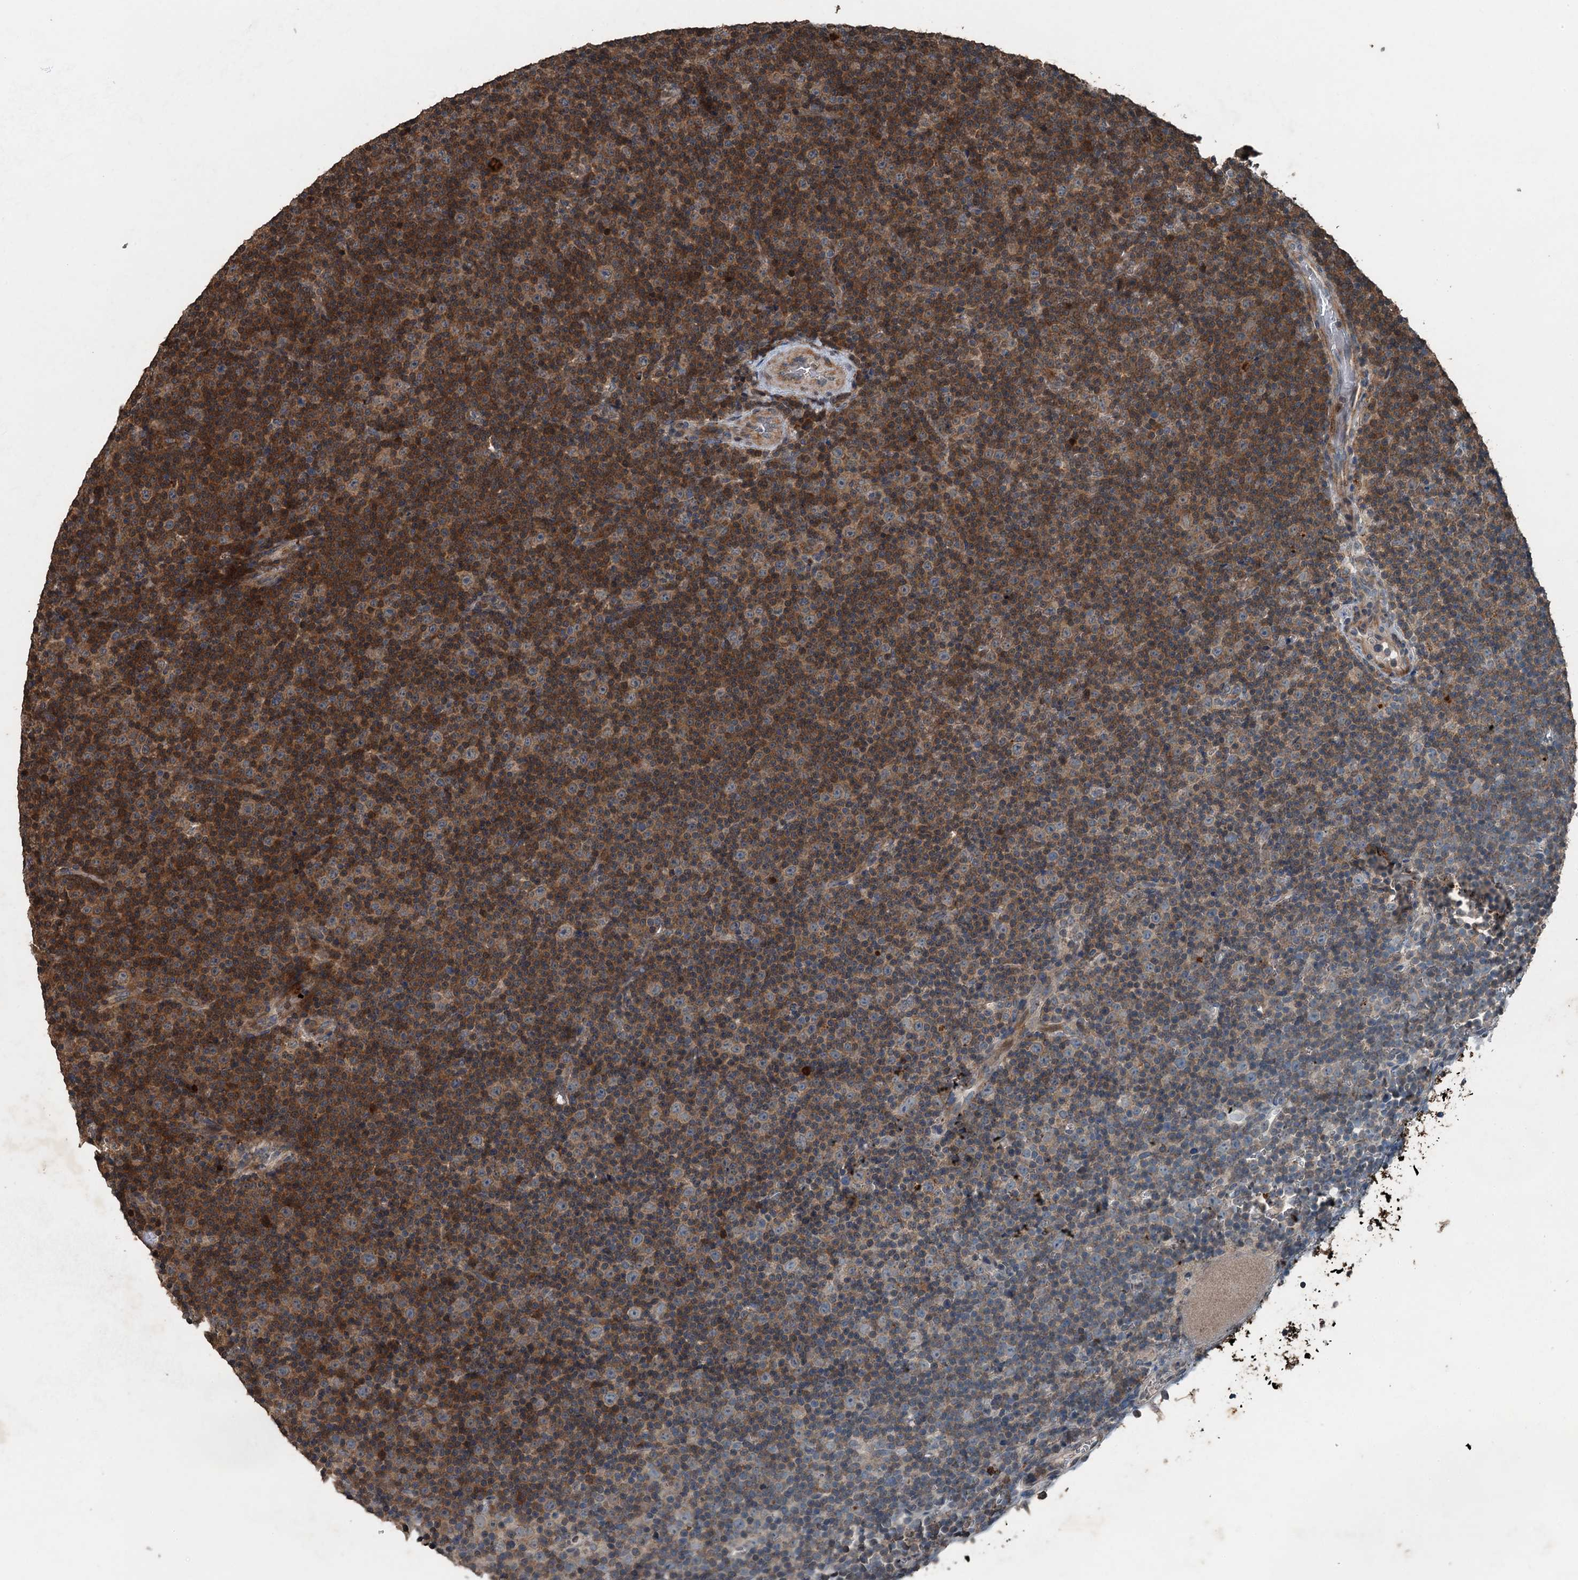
{"staining": {"intensity": "moderate", "quantity": "25%-75%", "location": "cytoplasmic/membranous"}, "tissue": "lymphoma", "cell_type": "Tumor cells", "image_type": "cancer", "snomed": [{"axis": "morphology", "description": "Malignant lymphoma, non-Hodgkin's type, Low grade"}, {"axis": "topography", "description": "Lymph node"}], "caption": "Tumor cells display medium levels of moderate cytoplasmic/membranous positivity in approximately 25%-75% of cells in human lymphoma.", "gene": "TCTN1", "patient": {"sex": "female", "age": 67}}